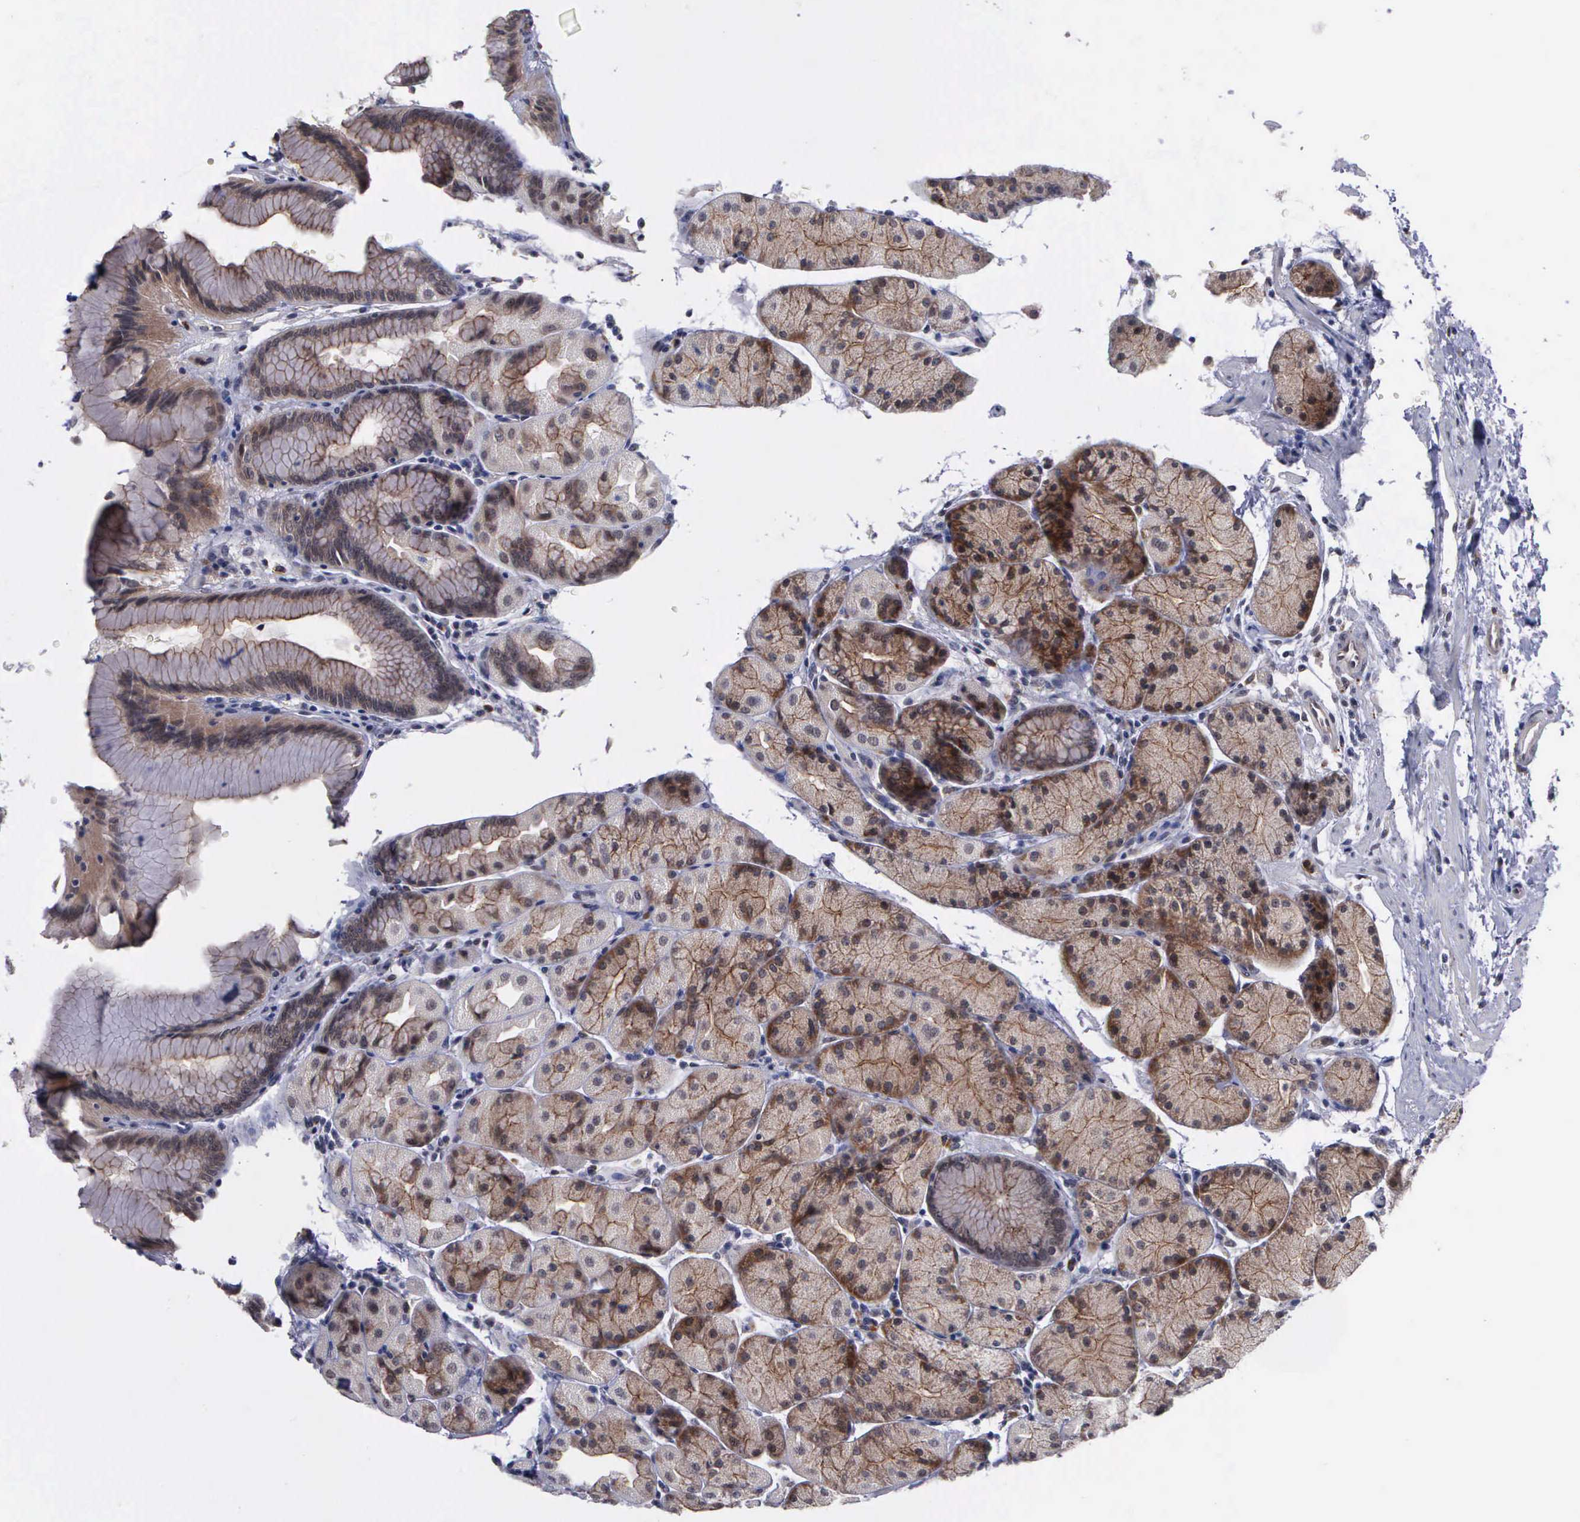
{"staining": {"intensity": "moderate", "quantity": "25%-75%", "location": "cytoplasmic/membranous"}, "tissue": "stomach", "cell_type": "Glandular cells", "image_type": "normal", "snomed": [{"axis": "morphology", "description": "Normal tissue, NOS"}, {"axis": "topography", "description": "Stomach, upper"}], "caption": "Moderate cytoplasmic/membranous protein staining is present in about 25%-75% of glandular cells in stomach. (Stains: DAB (3,3'-diaminobenzidine) in brown, nuclei in blue, Microscopy: brightfield microscopy at high magnification).", "gene": "MAP3K9", "patient": {"sex": "male", "age": 57}}